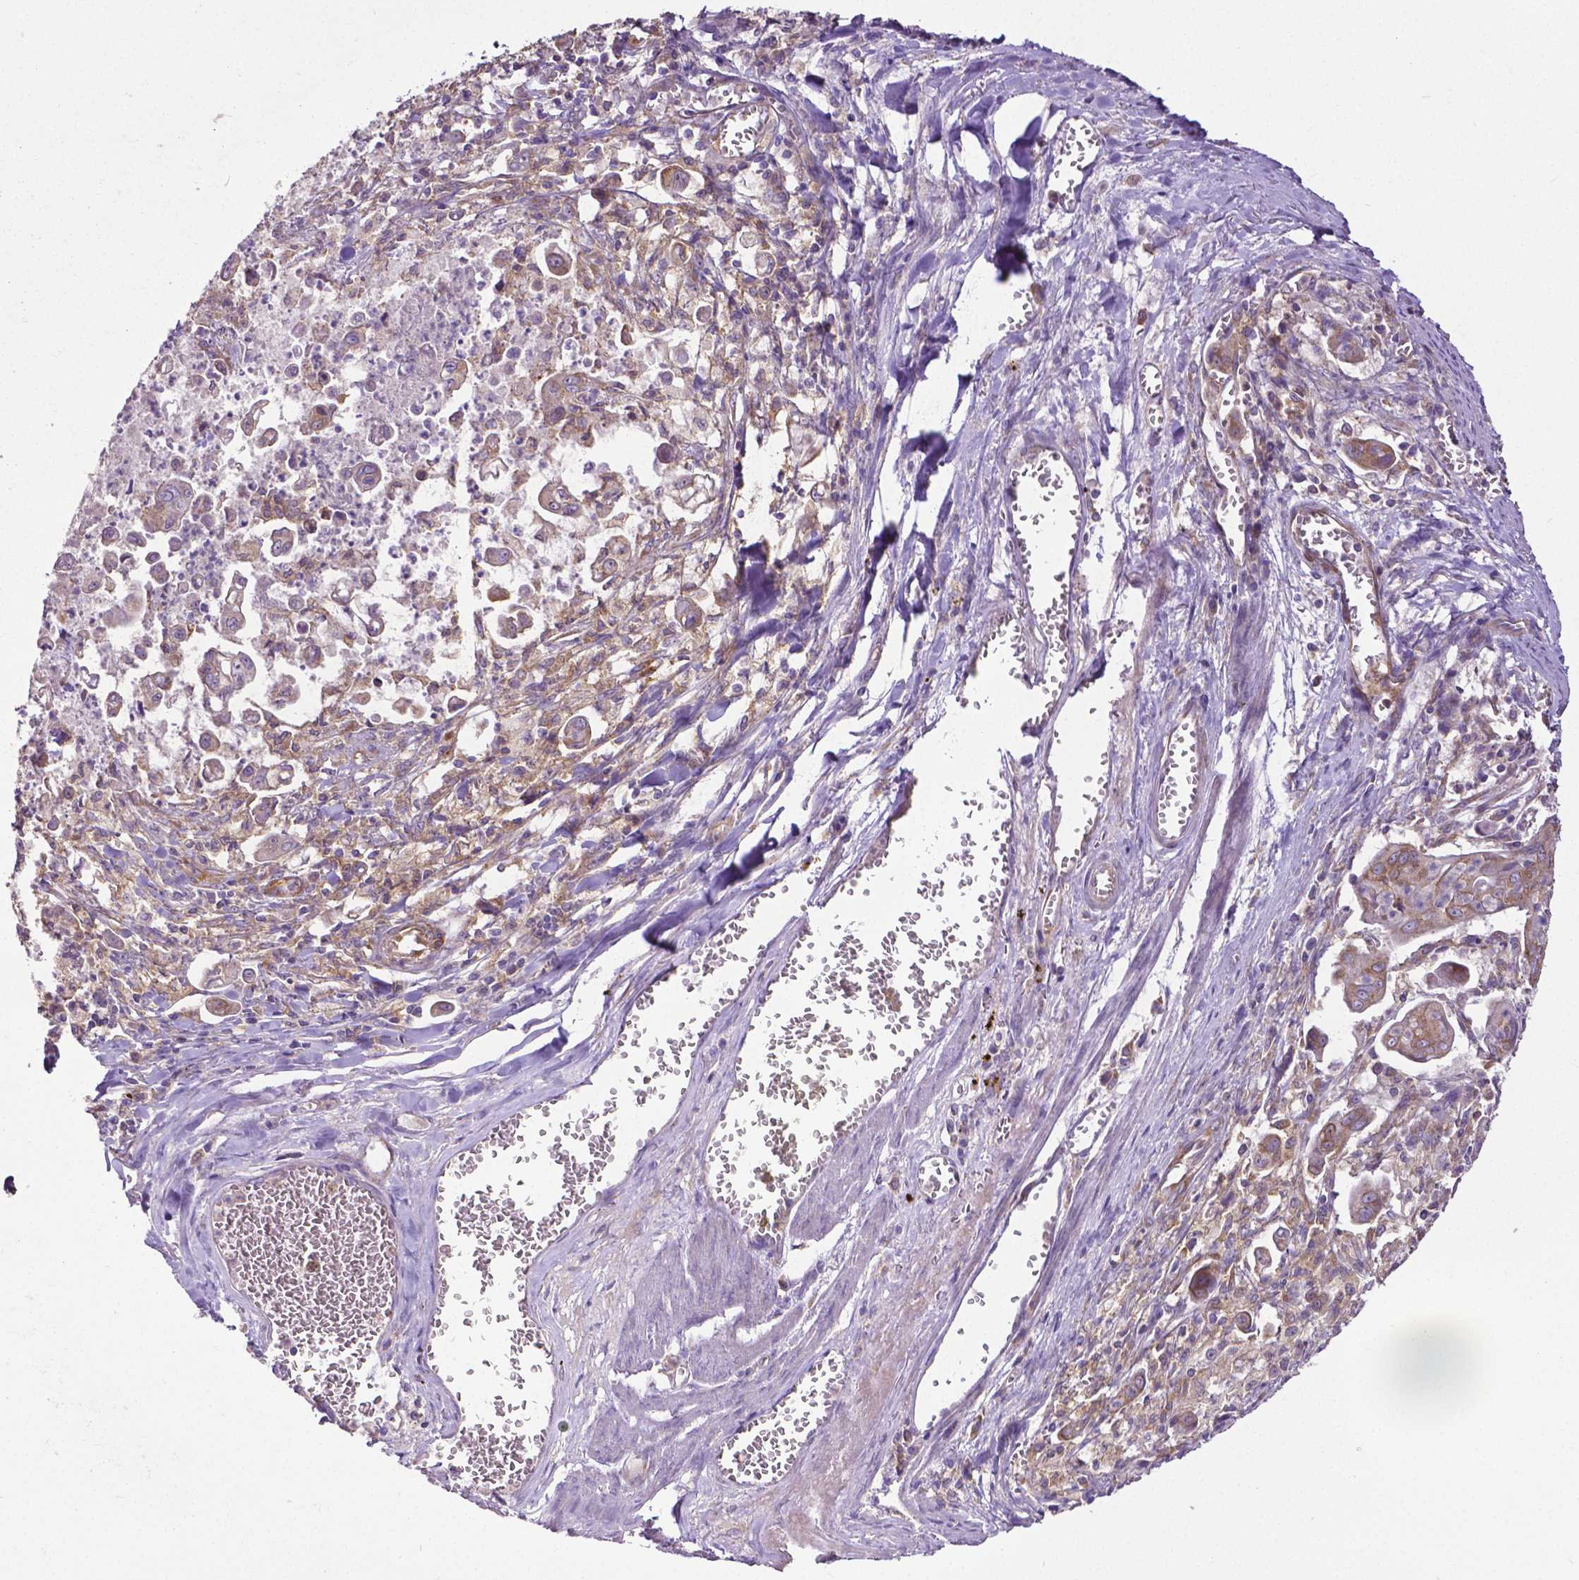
{"staining": {"intensity": "weak", "quantity": "25%-75%", "location": "cytoplasmic/membranous"}, "tissue": "stomach cancer", "cell_type": "Tumor cells", "image_type": "cancer", "snomed": [{"axis": "morphology", "description": "Adenocarcinoma, NOS"}, {"axis": "topography", "description": "Stomach, upper"}], "caption": "This photomicrograph reveals IHC staining of human stomach adenocarcinoma, with low weak cytoplasmic/membranous staining in approximately 25%-75% of tumor cells.", "gene": "DICER1", "patient": {"sex": "male", "age": 80}}